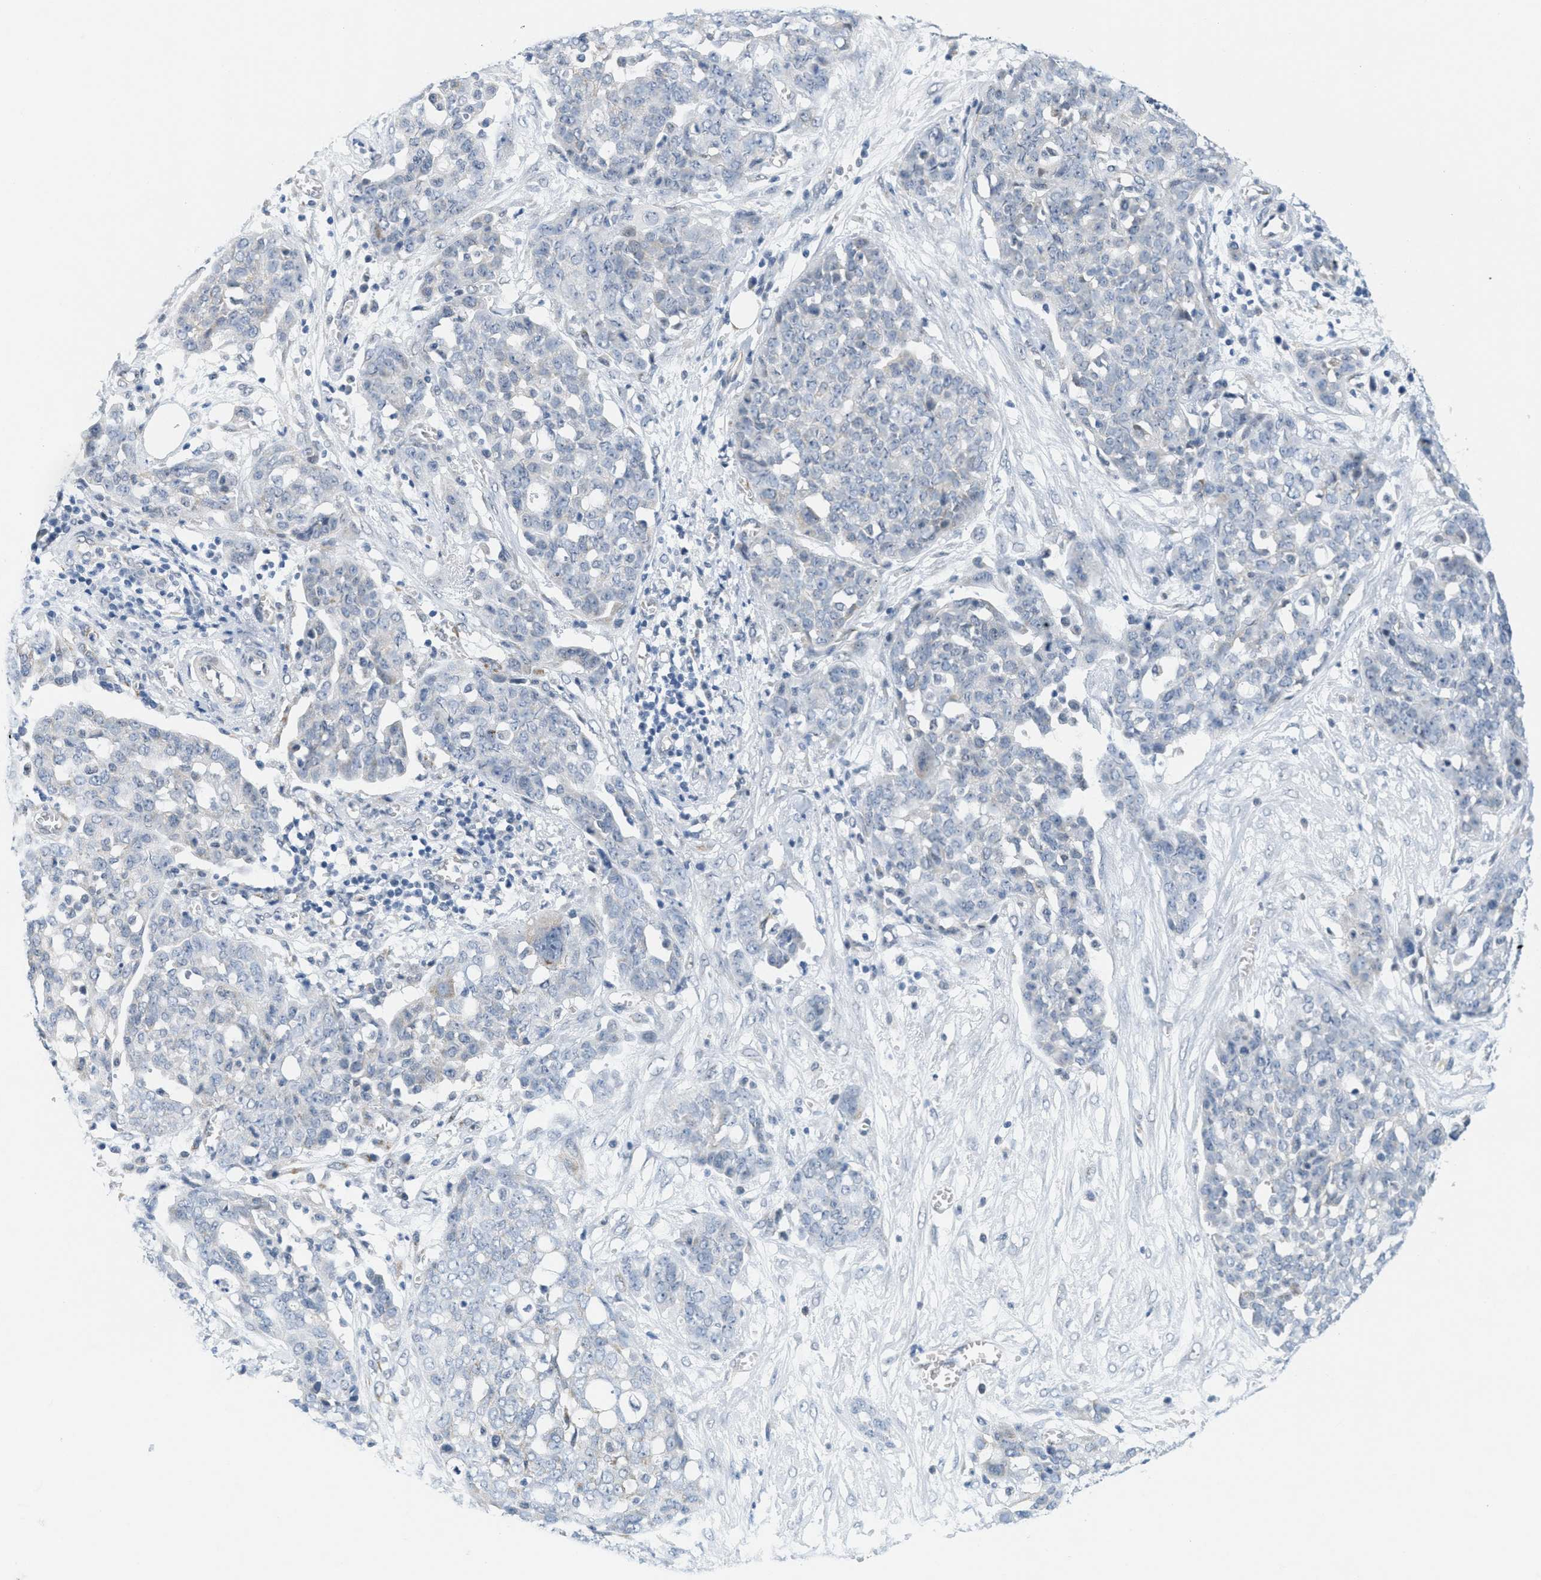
{"staining": {"intensity": "negative", "quantity": "none", "location": "none"}, "tissue": "ovarian cancer", "cell_type": "Tumor cells", "image_type": "cancer", "snomed": [{"axis": "morphology", "description": "Cystadenocarcinoma, serous, NOS"}, {"axis": "topography", "description": "Soft tissue"}, {"axis": "topography", "description": "Ovary"}], "caption": "There is no significant positivity in tumor cells of serous cystadenocarcinoma (ovarian).", "gene": "HS3ST2", "patient": {"sex": "female", "age": 57}}